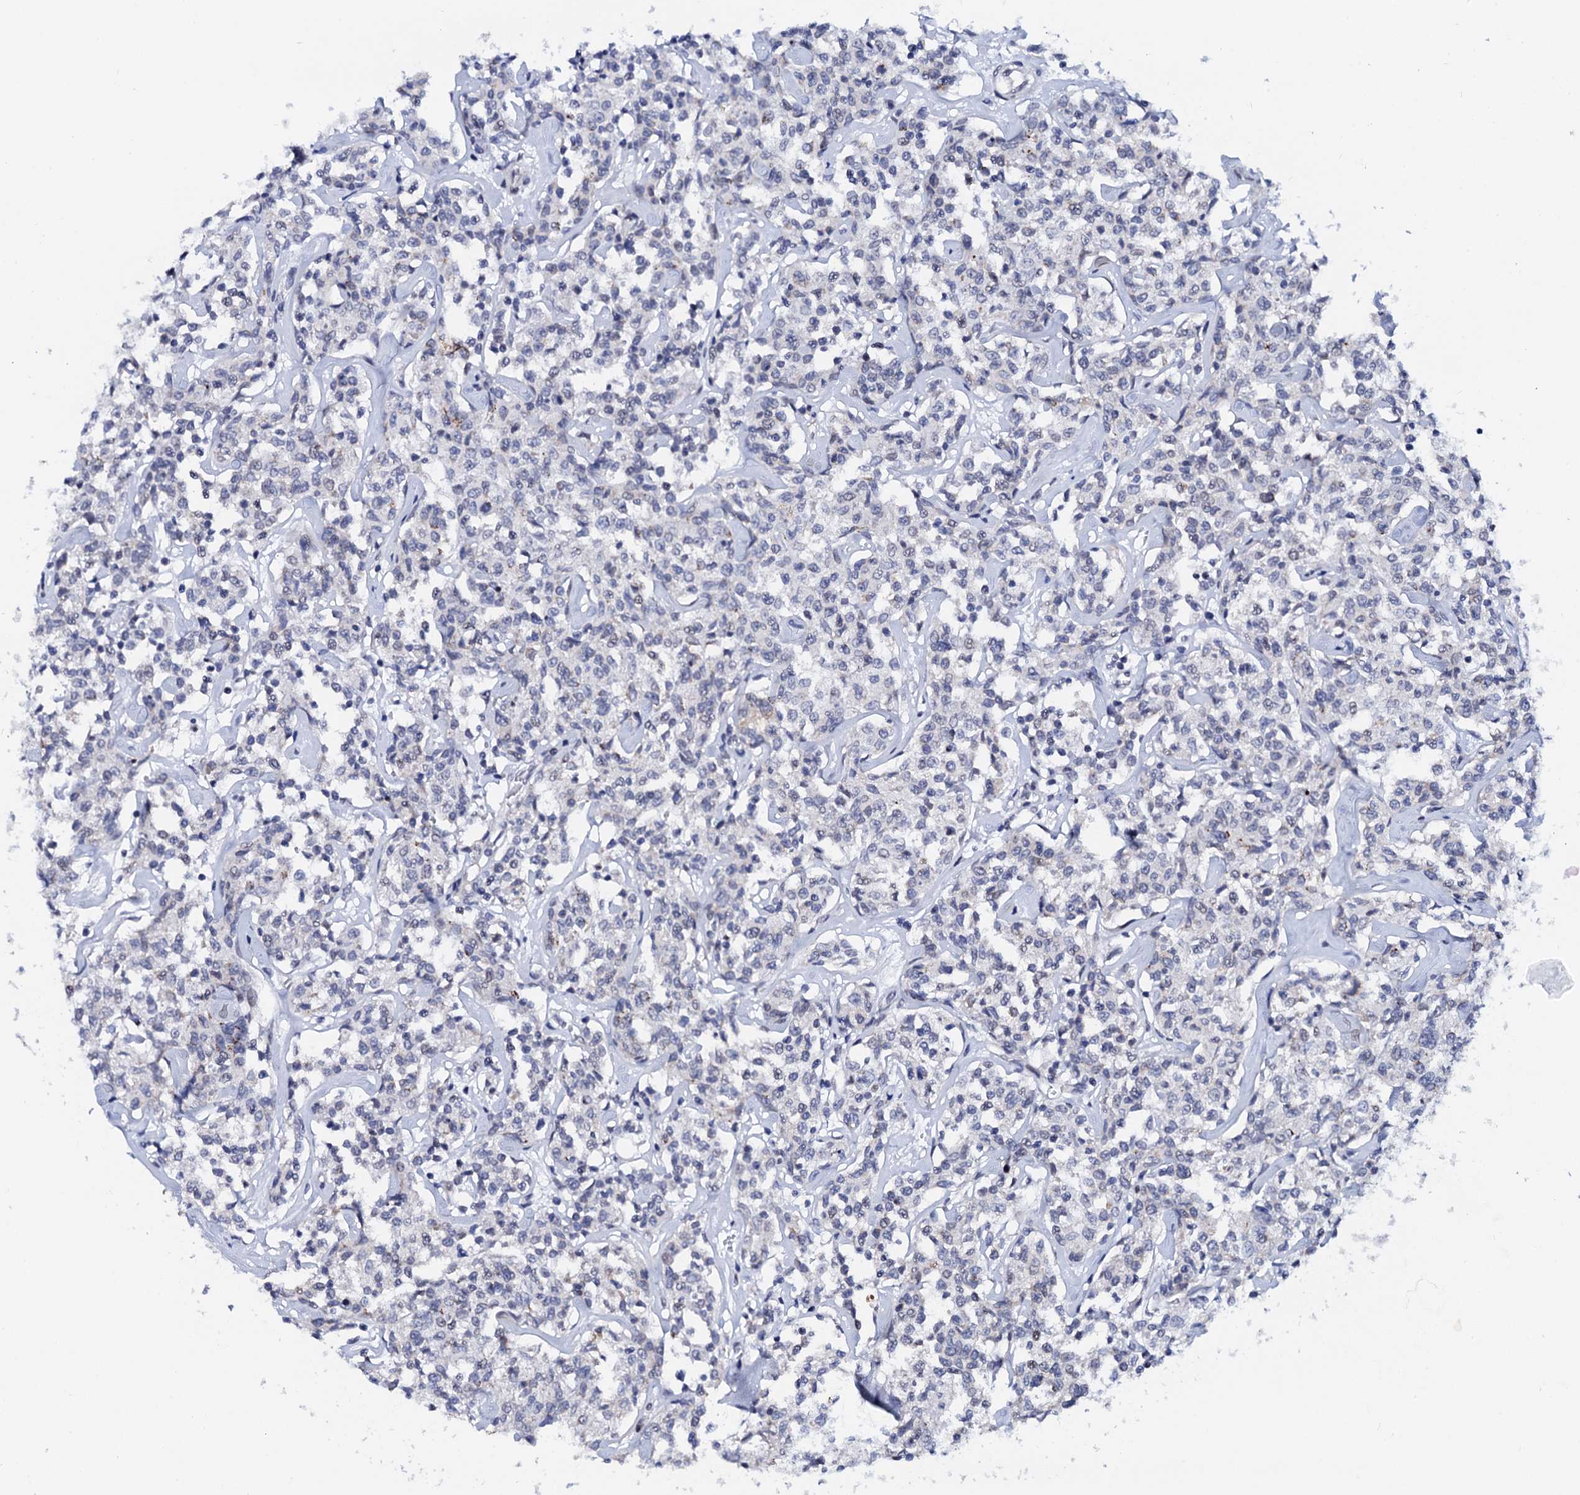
{"staining": {"intensity": "negative", "quantity": "none", "location": "none"}, "tissue": "lymphoma", "cell_type": "Tumor cells", "image_type": "cancer", "snomed": [{"axis": "morphology", "description": "Malignant lymphoma, non-Hodgkin's type, Low grade"}, {"axis": "topography", "description": "Small intestine"}], "caption": "High power microscopy micrograph of an immunohistochemistry photomicrograph of malignant lymphoma, non-Hodgkin's type (low-grade), revealing no significant staining in tumor cells.", "gene": "C16orf87", "patient": {"sex": "female", "age": 59}}